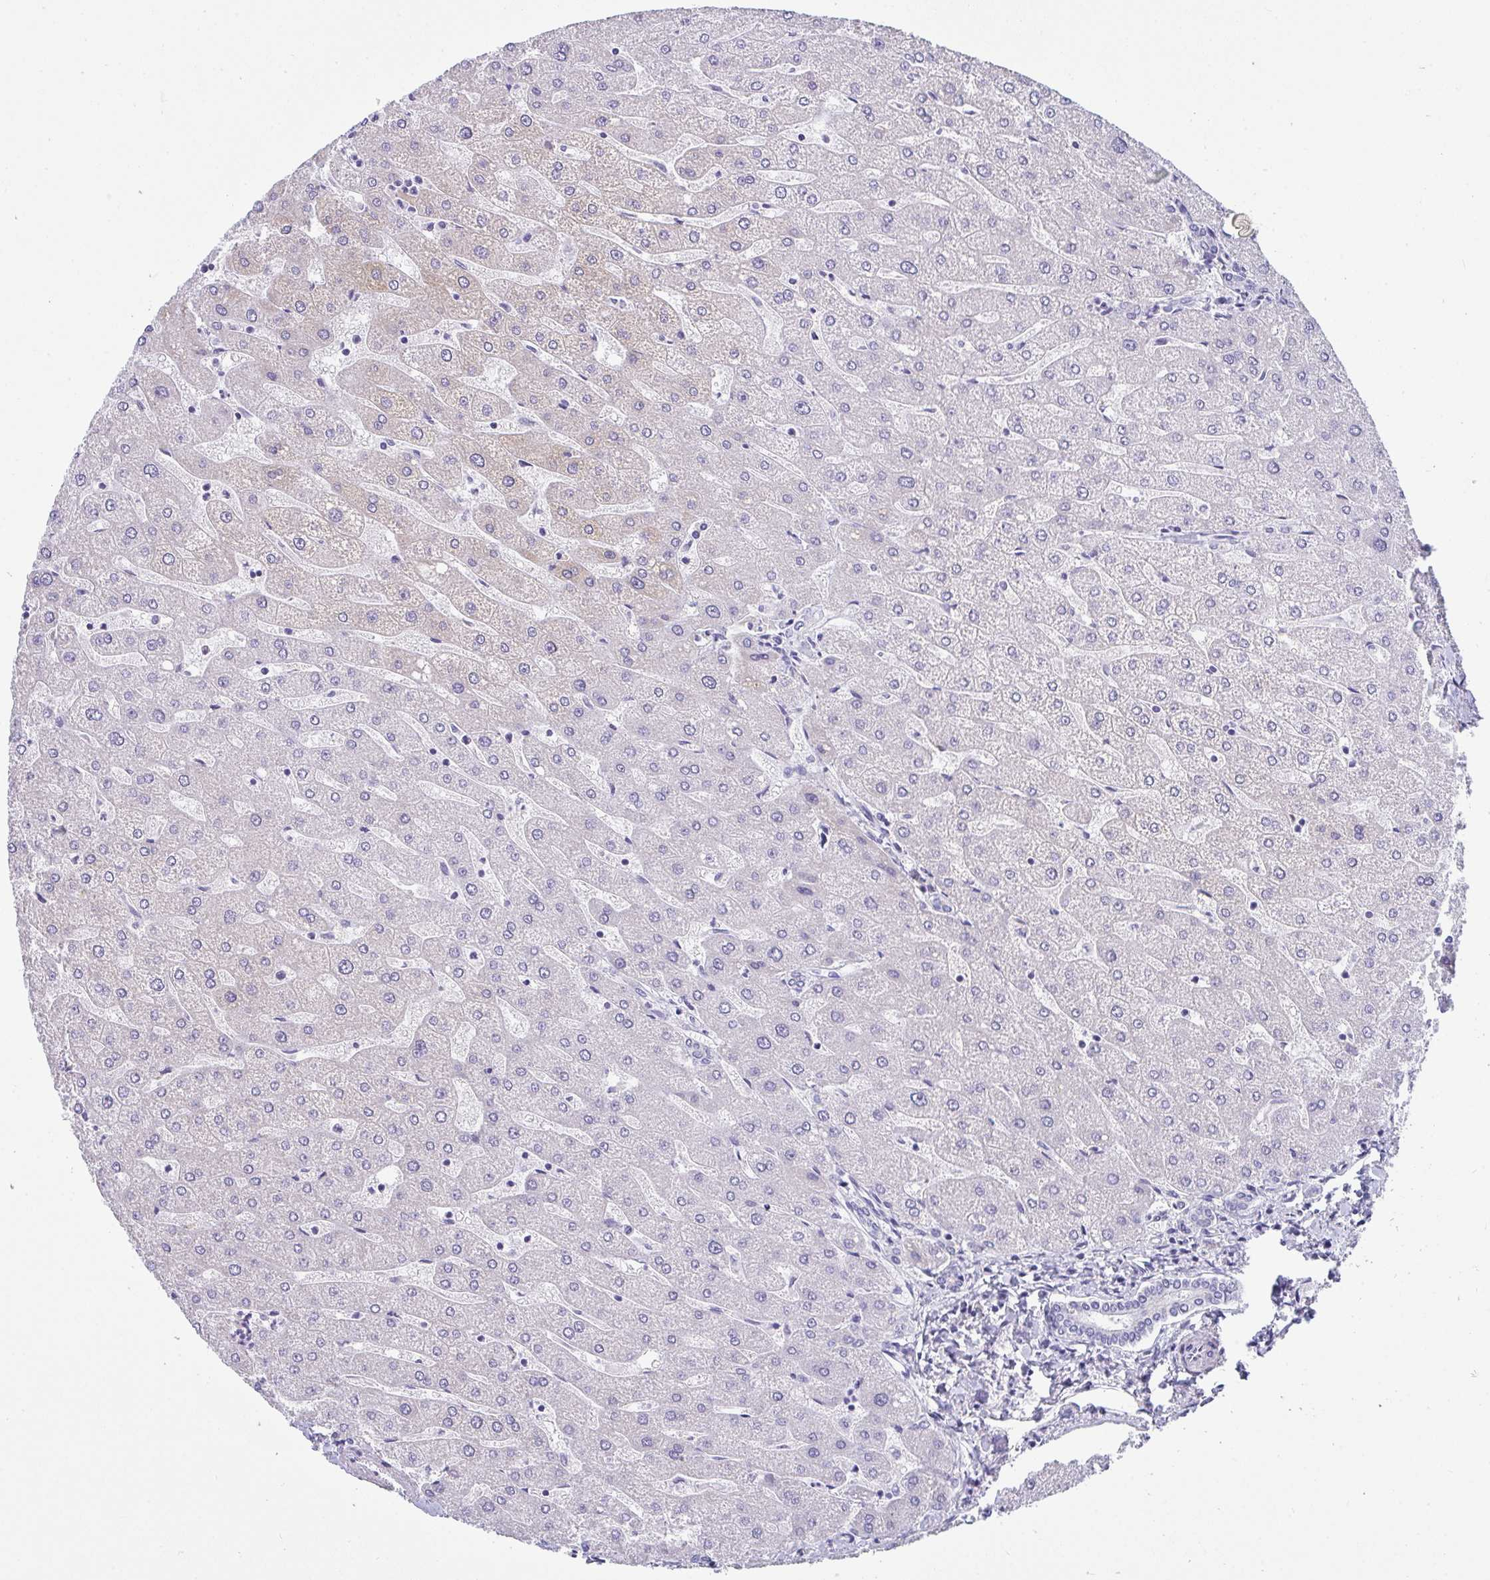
{"staining": {"intensity": "negative", "quantity": "none", "location": "none"}, "tissue": "liver", "cell_type": "Cholangiocytes", "image_type": "normal", "snomed": [{"axis": "morphology", "description": "Normal tissue, NOS"}, {"axis": "topography", "description": "Liver"}], "caption": "Cholangiocytes show no significant positivity in benign liver. (DAB immunohistochemistry, high magnification).", "gene": "SUZ12", "patient": {"sex": "male", "age": 67}}